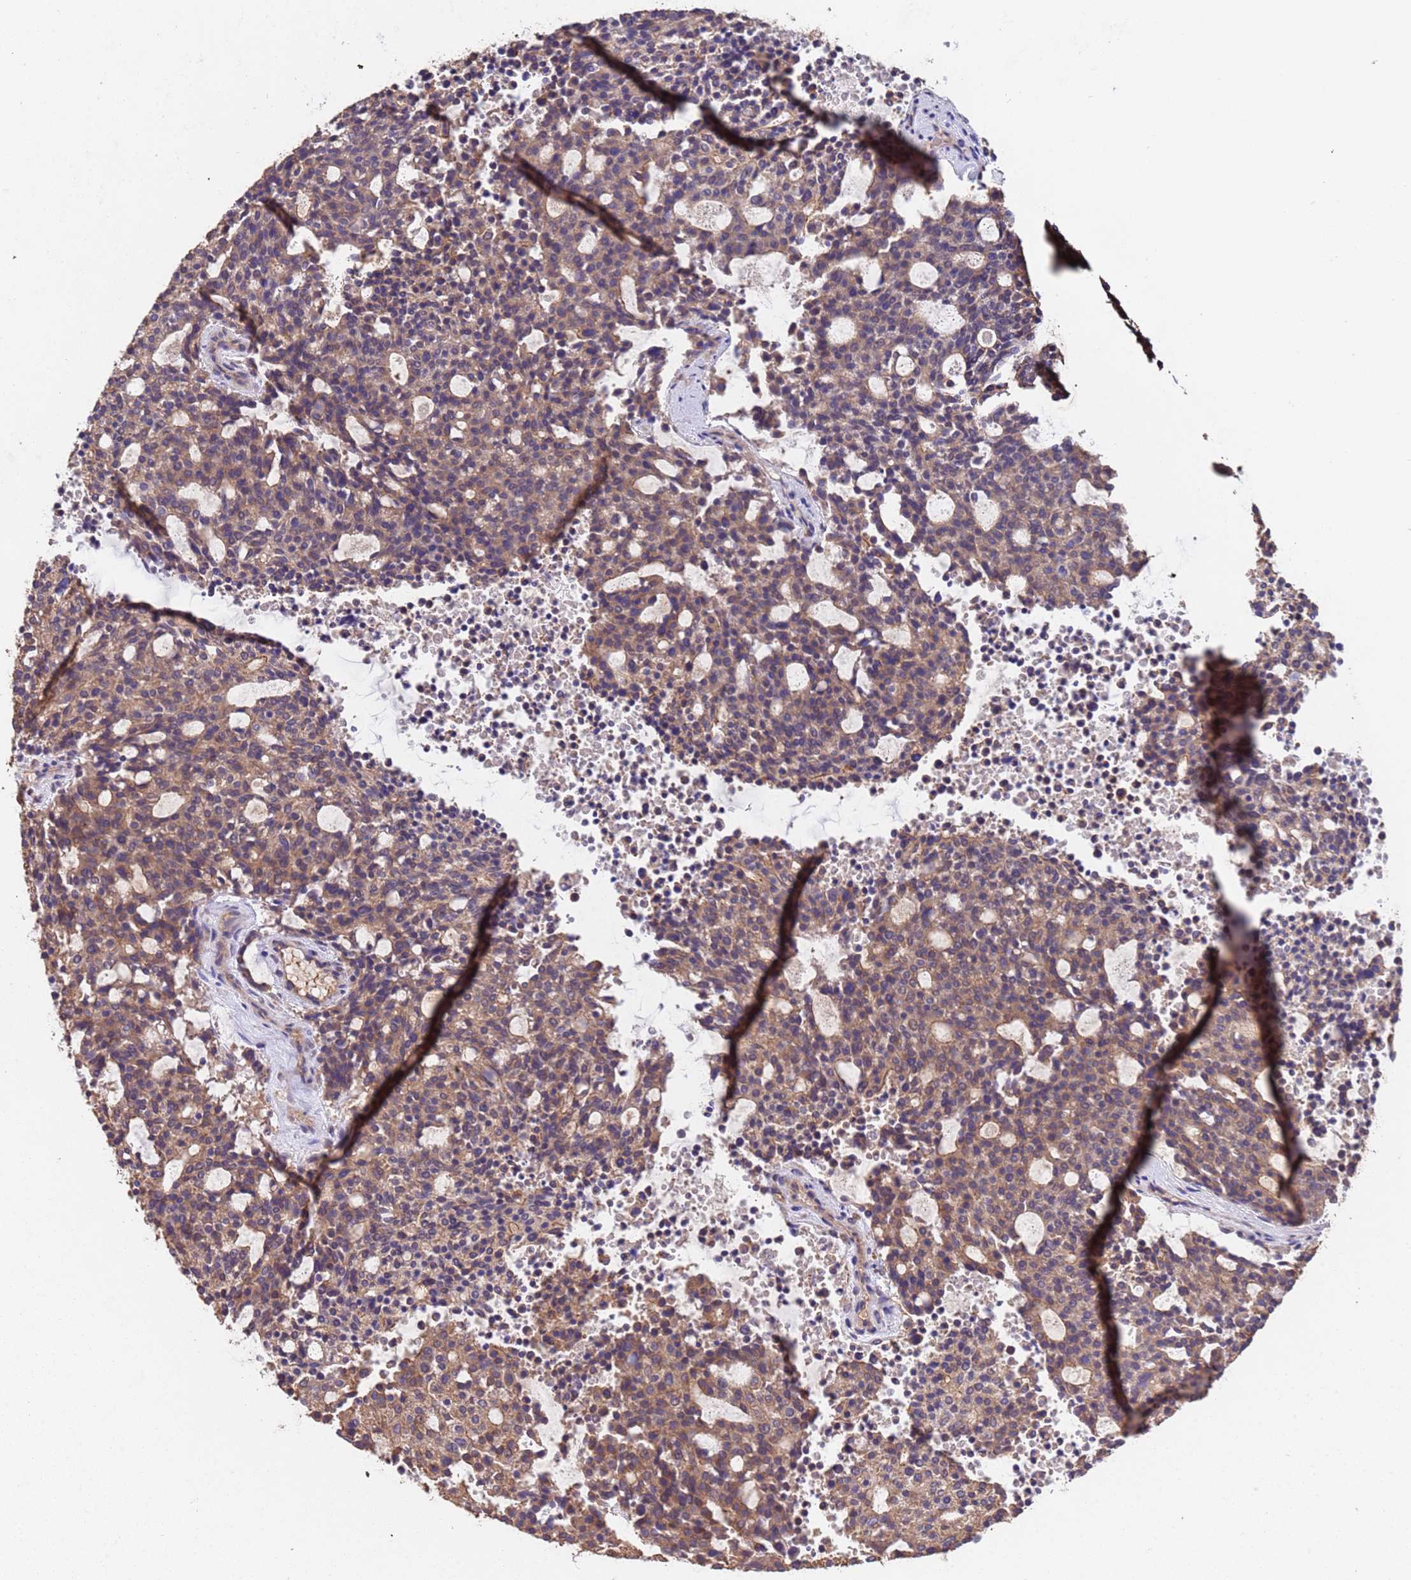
{"staining": {"intensity": "moderate", "quantity": ">75%", "location": "cytoplasmic/membranous"}, "tissue": "carcinoid", "cell_type": "Tumor cells", "image_type": "cancer", "snomed": [{"axis": "morphology", "description": "Carcinoid, malignant, NOS"}, {"axis": "topography", "description": "Pancreas"}], "caption": "Immunohistochemistry micrograph of neoplastic tissue: human carcinoid stained using immunohistochemistry (IHC) exhibits medium levels of moderate protein expression localized specifically in the cytoplasmic/membranous of tumor cells, appearing as a cytoplasmic/membranous brown color.", "gene": "MTX3", "patient": {"sex": "female", "age": 54}}